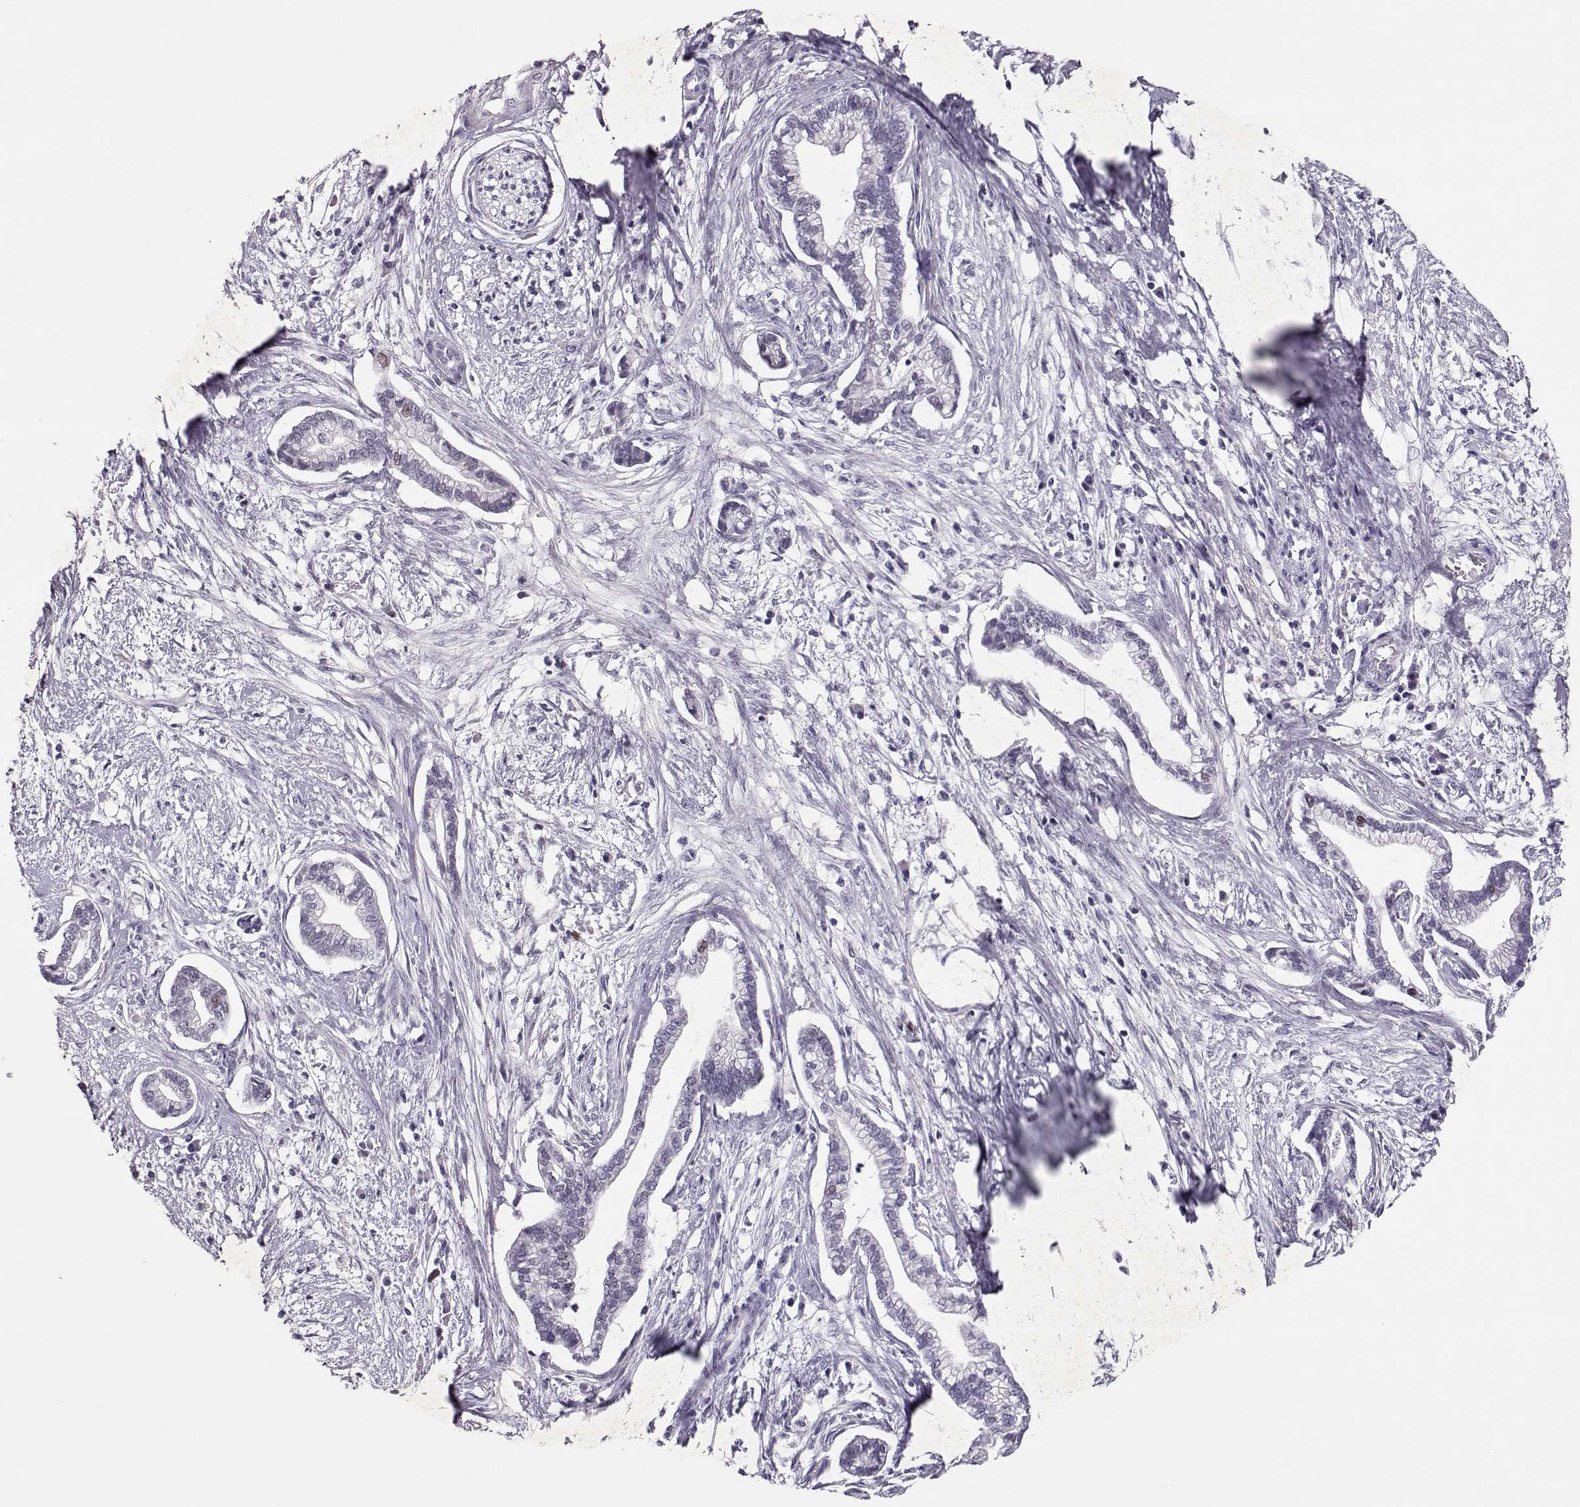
{"staining": {"intensity": "weak", "quantity": "<25%", "location": "nuclear"}, "tissue": "cervical cancer", "cell_type": "Tumor cells", "image_type": "cancer", "snomed": [{"axis": "morphology", "description": "Adenocarcinoma, NOS"}, {"axis": "topography", "description": "Cervix"}], "caption": "This is an immunohistochemistry photomicrograph of cervical adenocarcinoma. There is no expression in tumor cells.", "gene": "SGO1", "patient": {"sex": "female", "age": 62}}